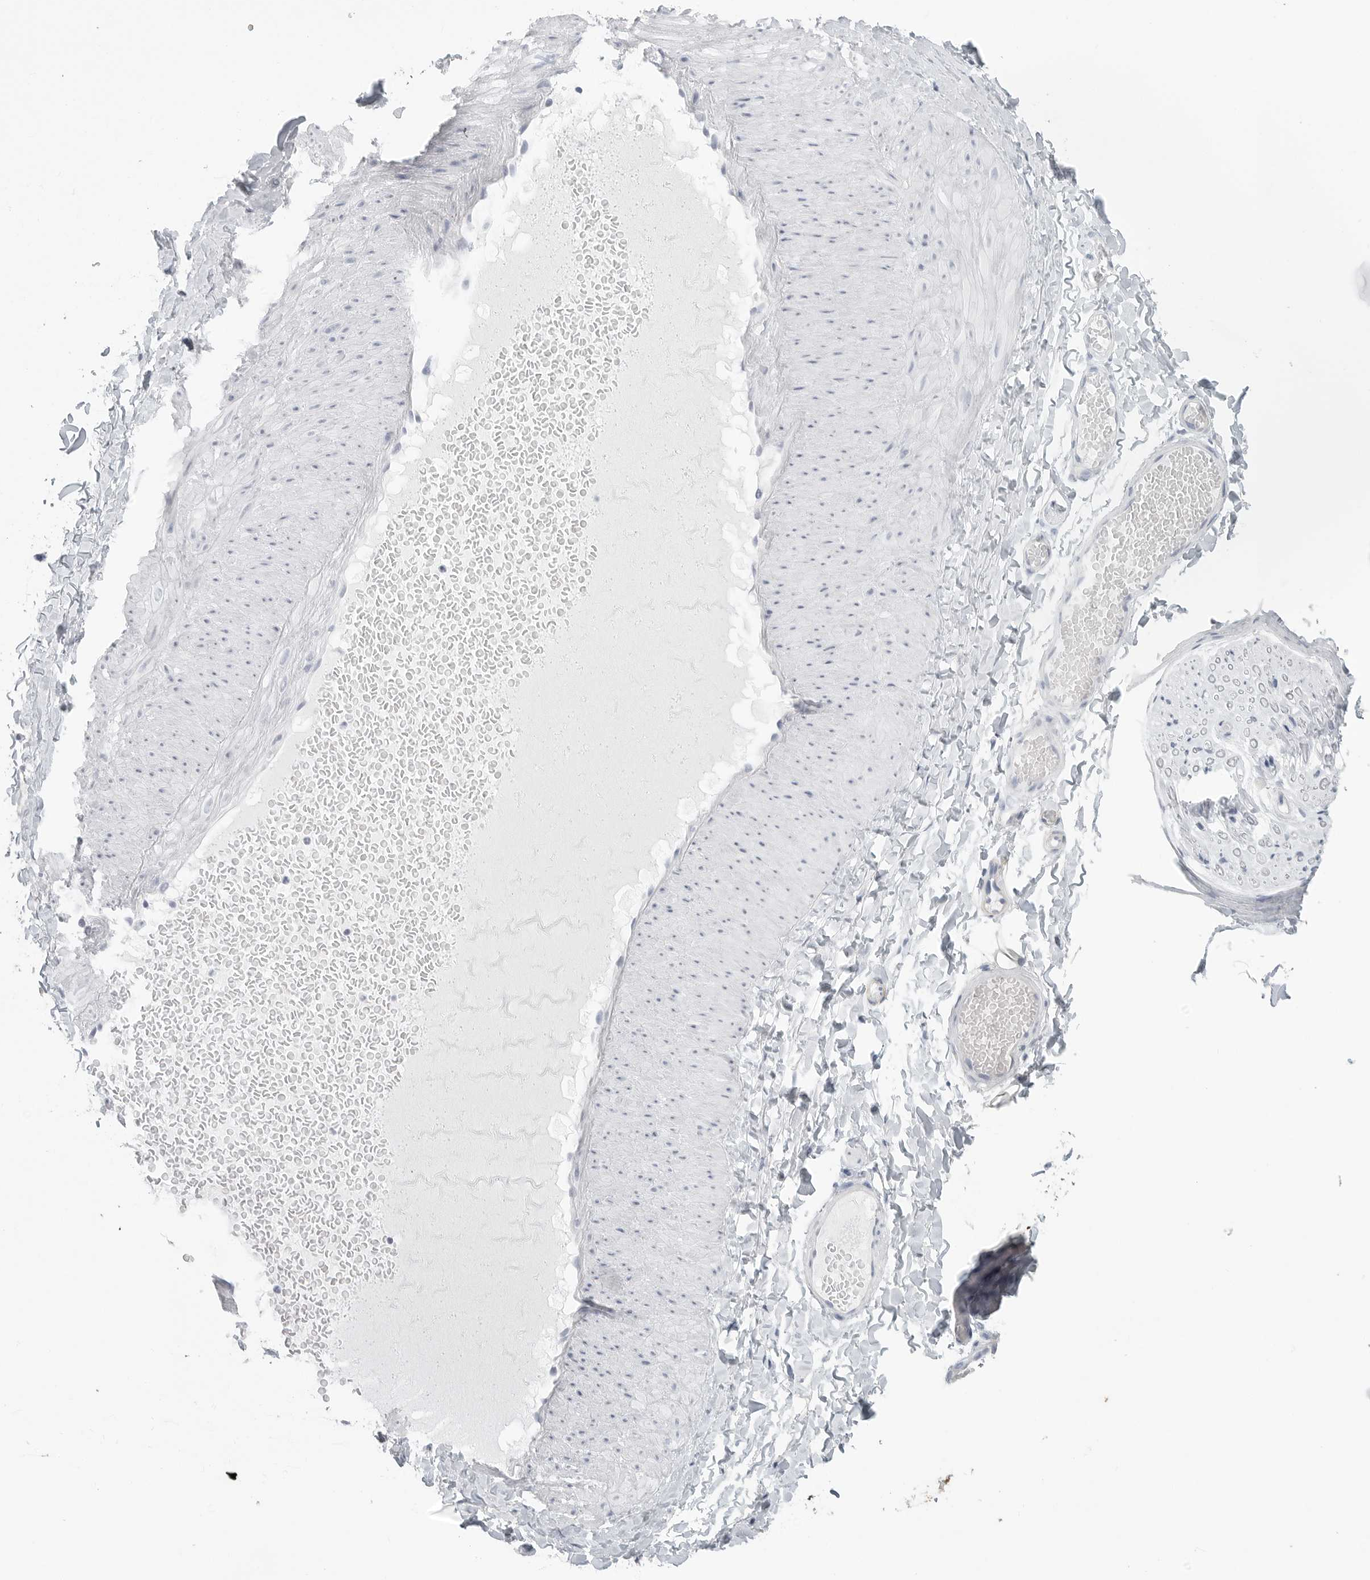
{"staining": {"intensity": "negative", "quantity": "none", "location": "none"}, "tissue": "adipose tissue", "cell_type": "Adipocytes", "image_type": "normal", "snomed": [{"axis": "morphology", "description": "Normal tissue, NOS"}, {"axis": "topography", "description": "Adipose tissue"}, {"axis": "topography", "description": "Vascular tissue"}, {"axis": "topography", "description": "Peripheral nerve tissue"}], "caption": "The photomicrograph exhibits no significant expression in adipocytes of adipose tissue.", "gene": "TNR", "patient": {"sex": "male", "age": 25}}